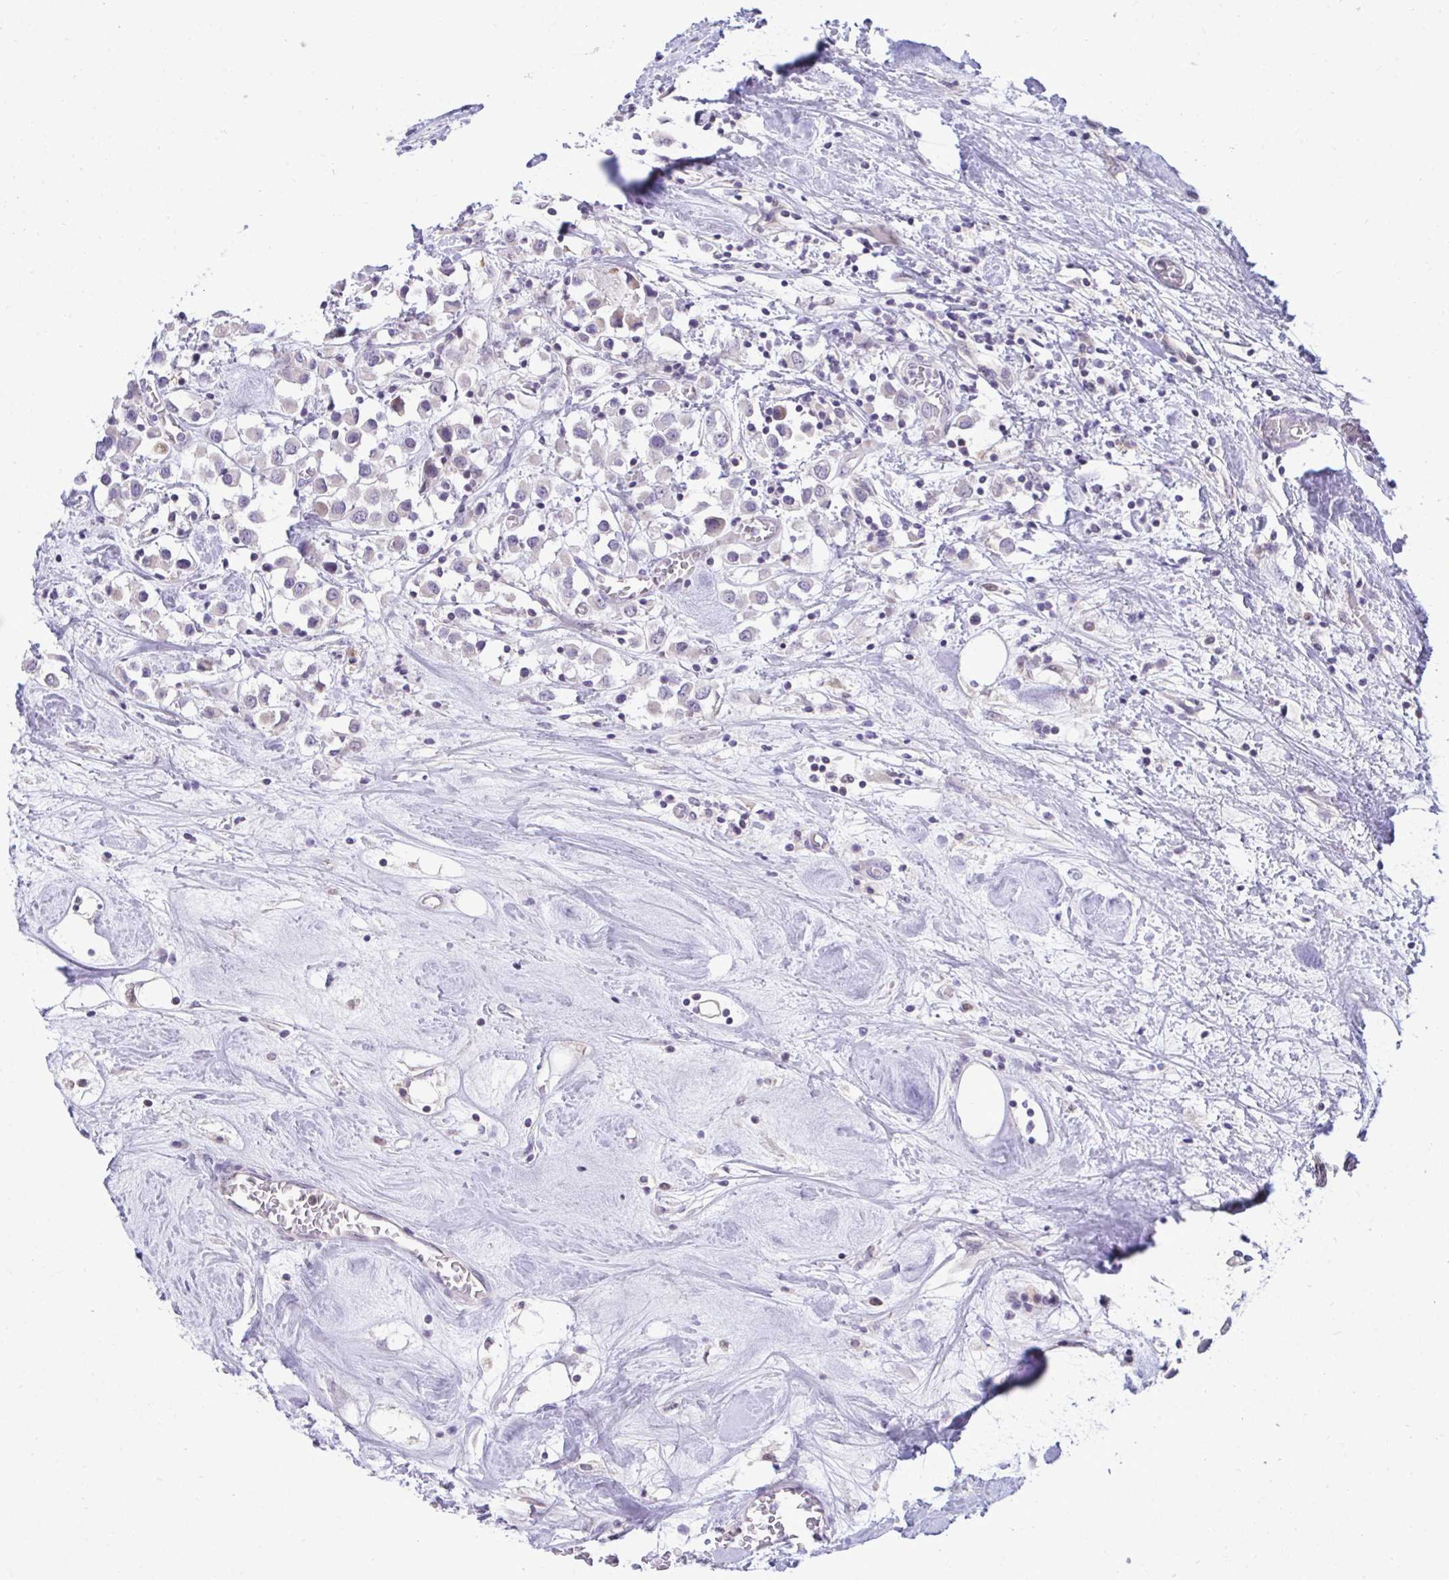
{"staining": {"intensity": "negative", "quantity": "none", "location": "none"}, "tissue": "breast cancer", "cell_type": "Tumor cells", "image_type": "cancer", "snomed": [{"axis": "morphology", "description": "Duct carcinoma"}, {"axis": "topography", "description": "Breast"}], "caption": "Human breast intraductal carcinoma stained for a protein using IHC reveals no expression in tumor cells.", "gene": "EPOP", "patient": {"sex": "female", "age": 61}}